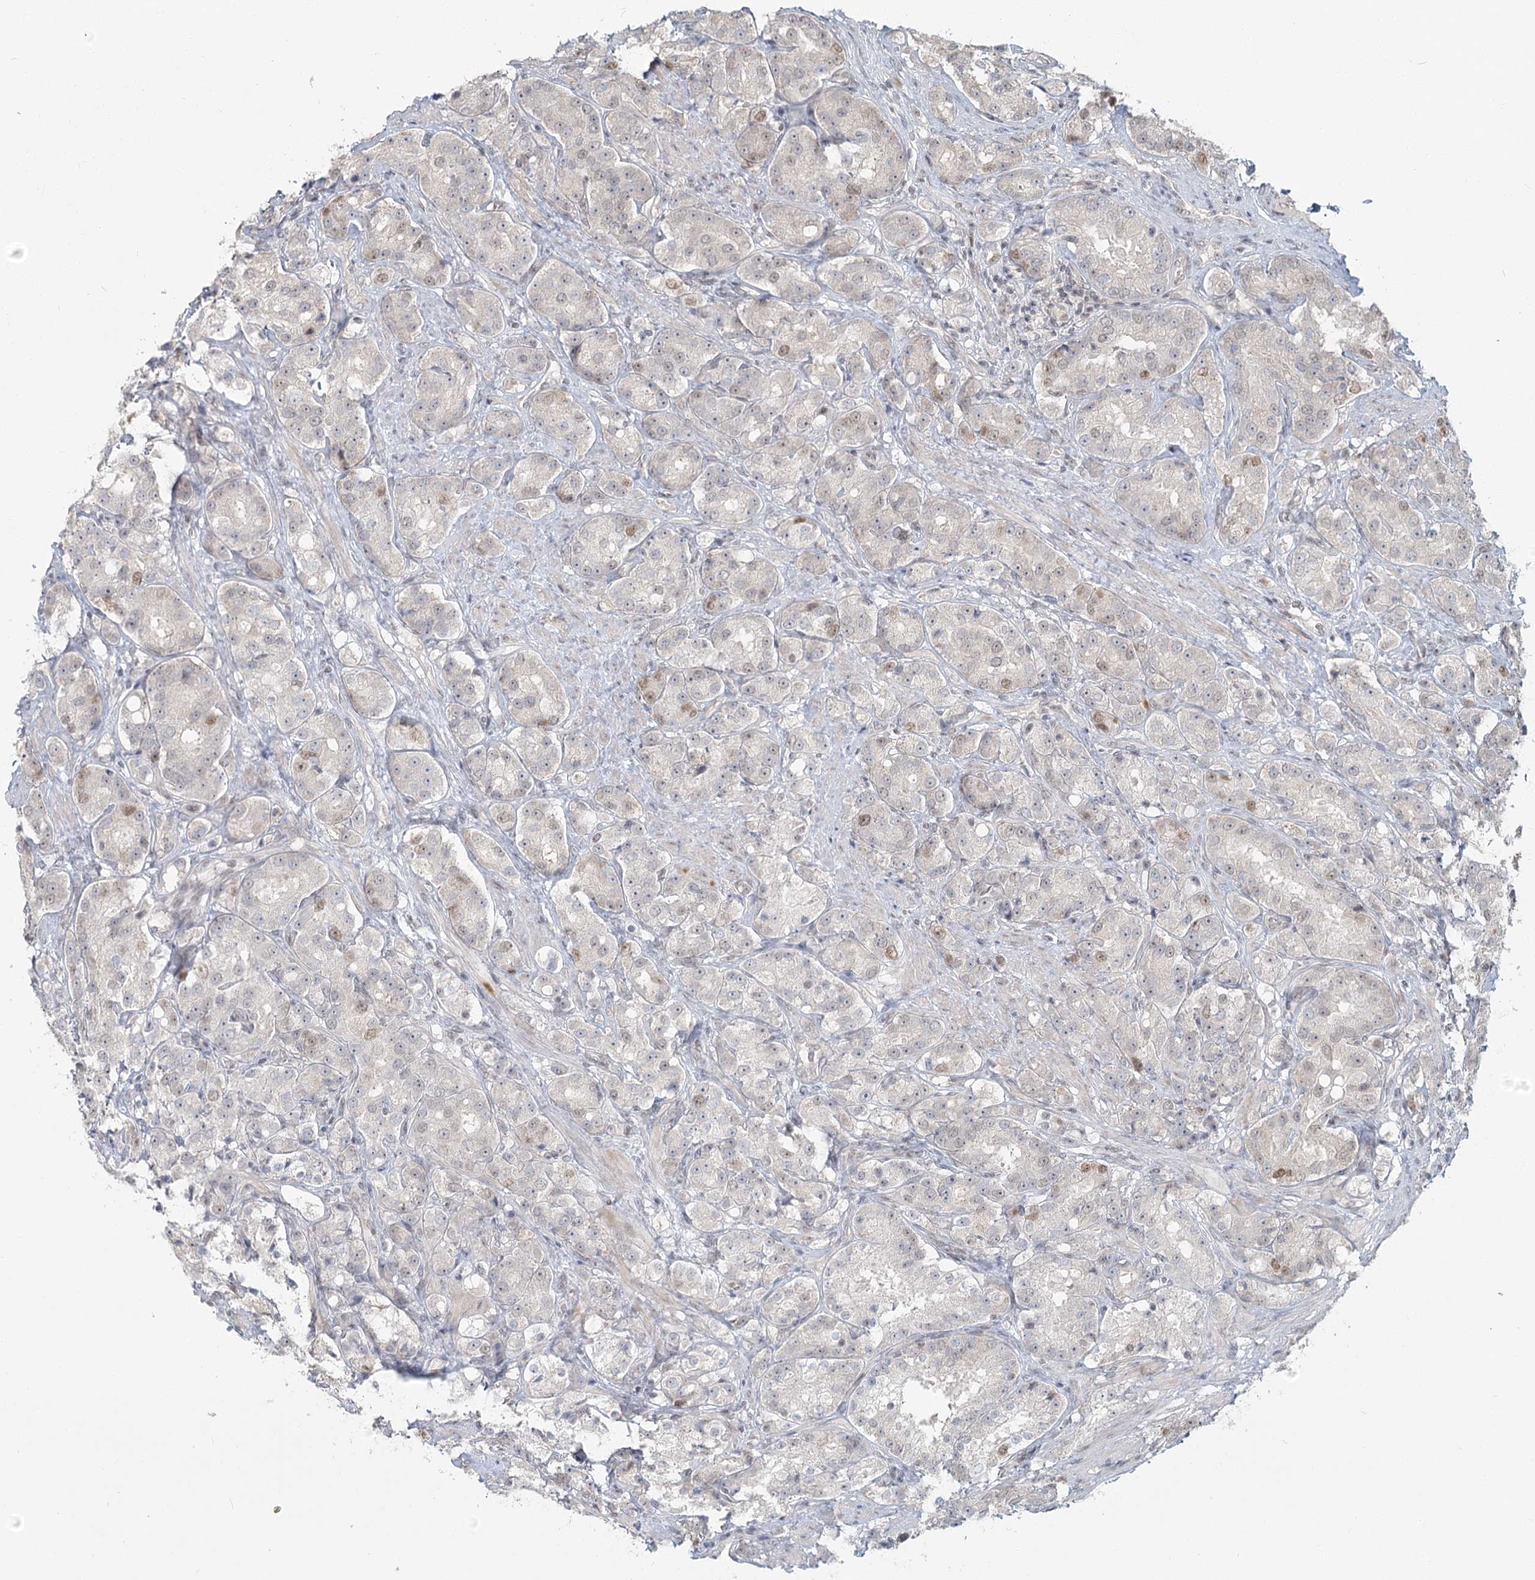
{"staining": {"intensity": "weak", "quantity": "<25%", "location": "nuclear"}, "tissue": "prostate cancer", "cell_type": "Tumor cells", "image_type": "cancer", "snomed": [{"axis": "morphology", "description": "Adenocarcinoma, High grade"}, {"axis": "topography", "description": "Prostate"}], "caption": "A micrograph of human adenocarcinoma (high-grade) (prostate) is negative for staining in tumor cells.", "gene": "R3HCC1L", "patient": {"sex": "male", "age": 60}}